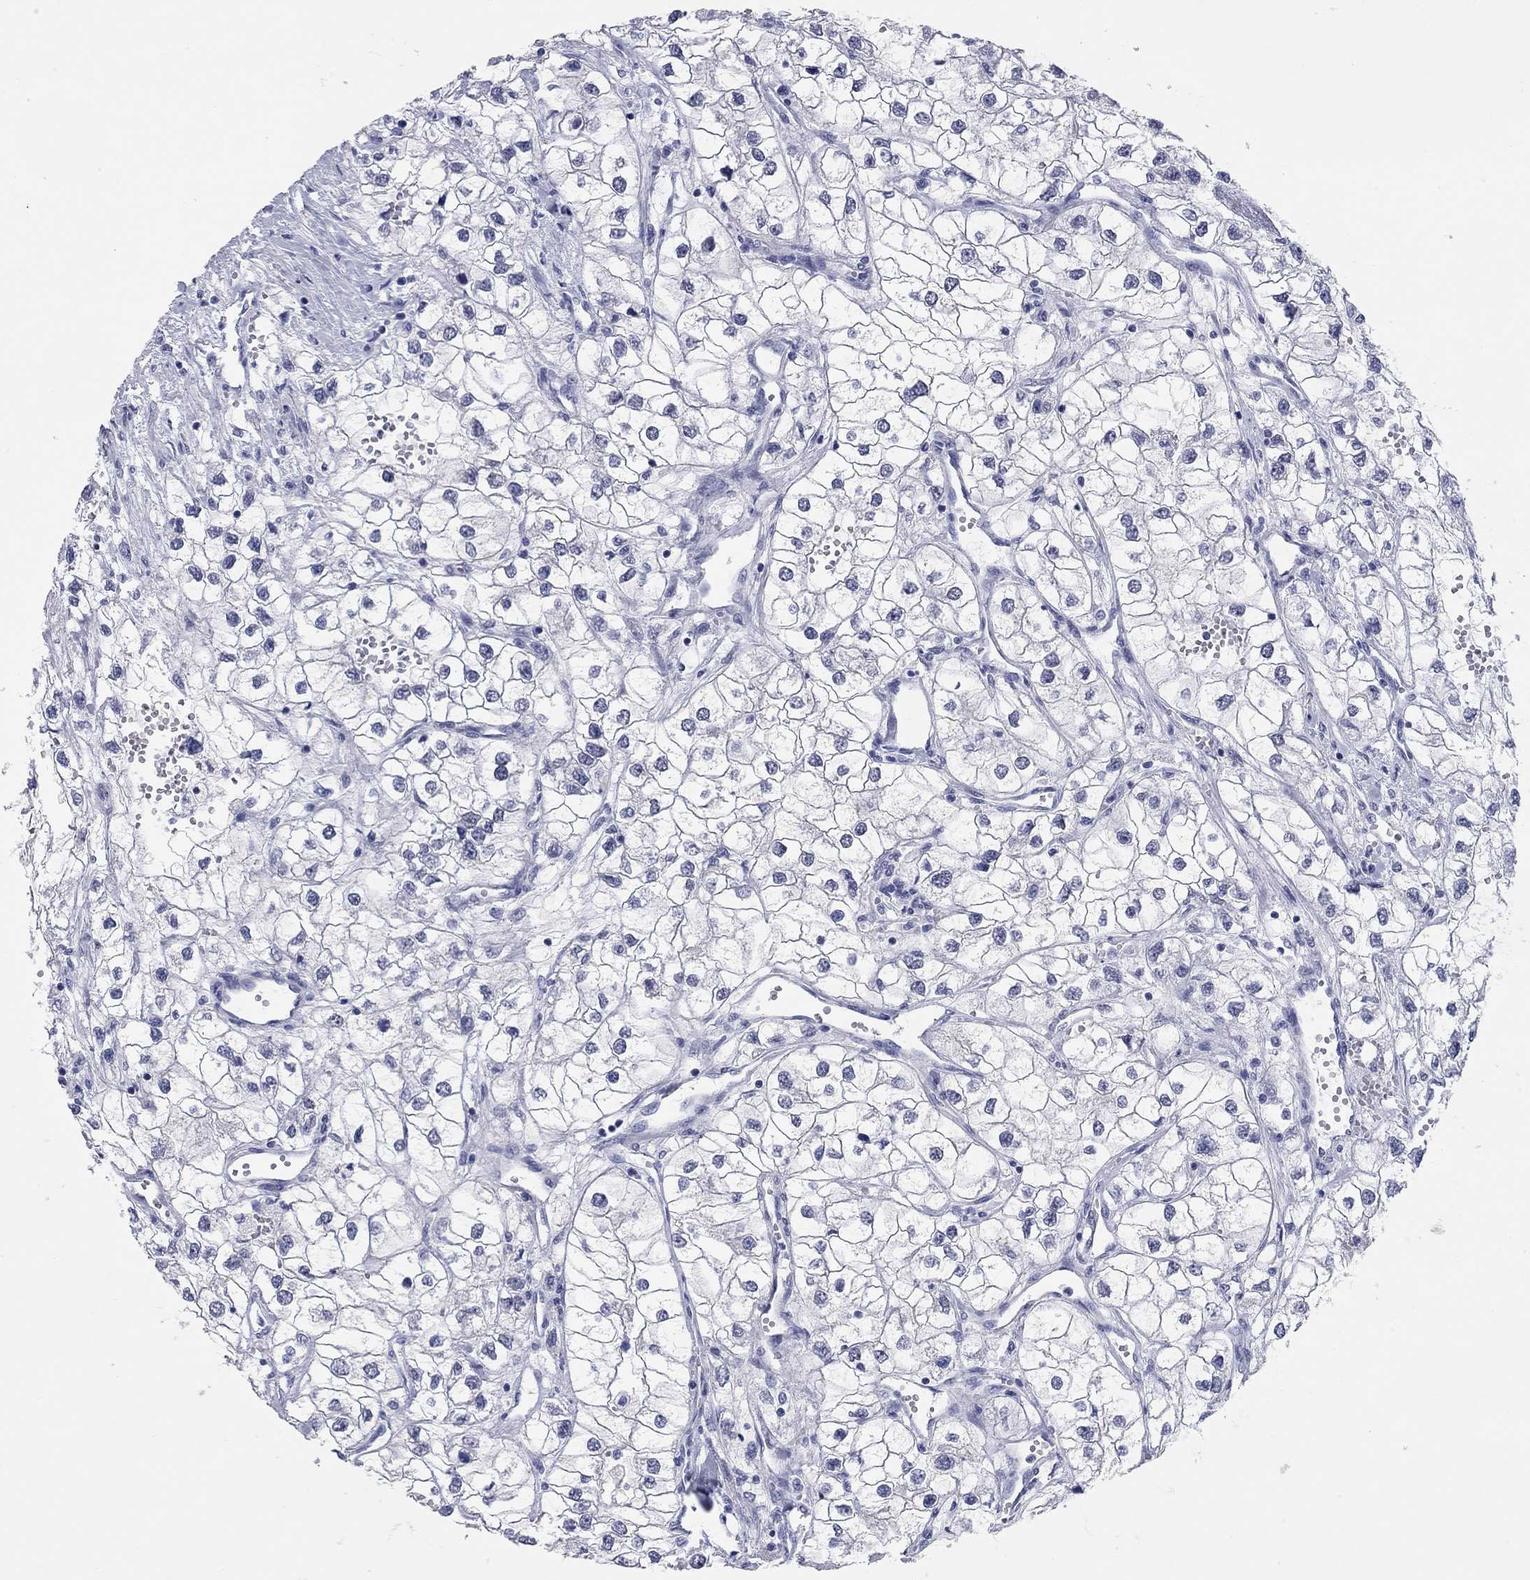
{"staining": {"intensity": "negative", "quantity": "none", "location": "none"}, "tissue": "renal cancer", "cell_type": "Tumor cells", "image_type": "cancer", "snomed": [{"axis": "morphology", "description": "Adenocarcinoma, NOS"}, {"axis": "topography", "description": "Kidney"}], "caption": "An image of human renal cancer (adenocarcinoma) is negative for staining in tumor cells.", "gene": "WASF3", "patient": {"sex": "male", "age": 59}}